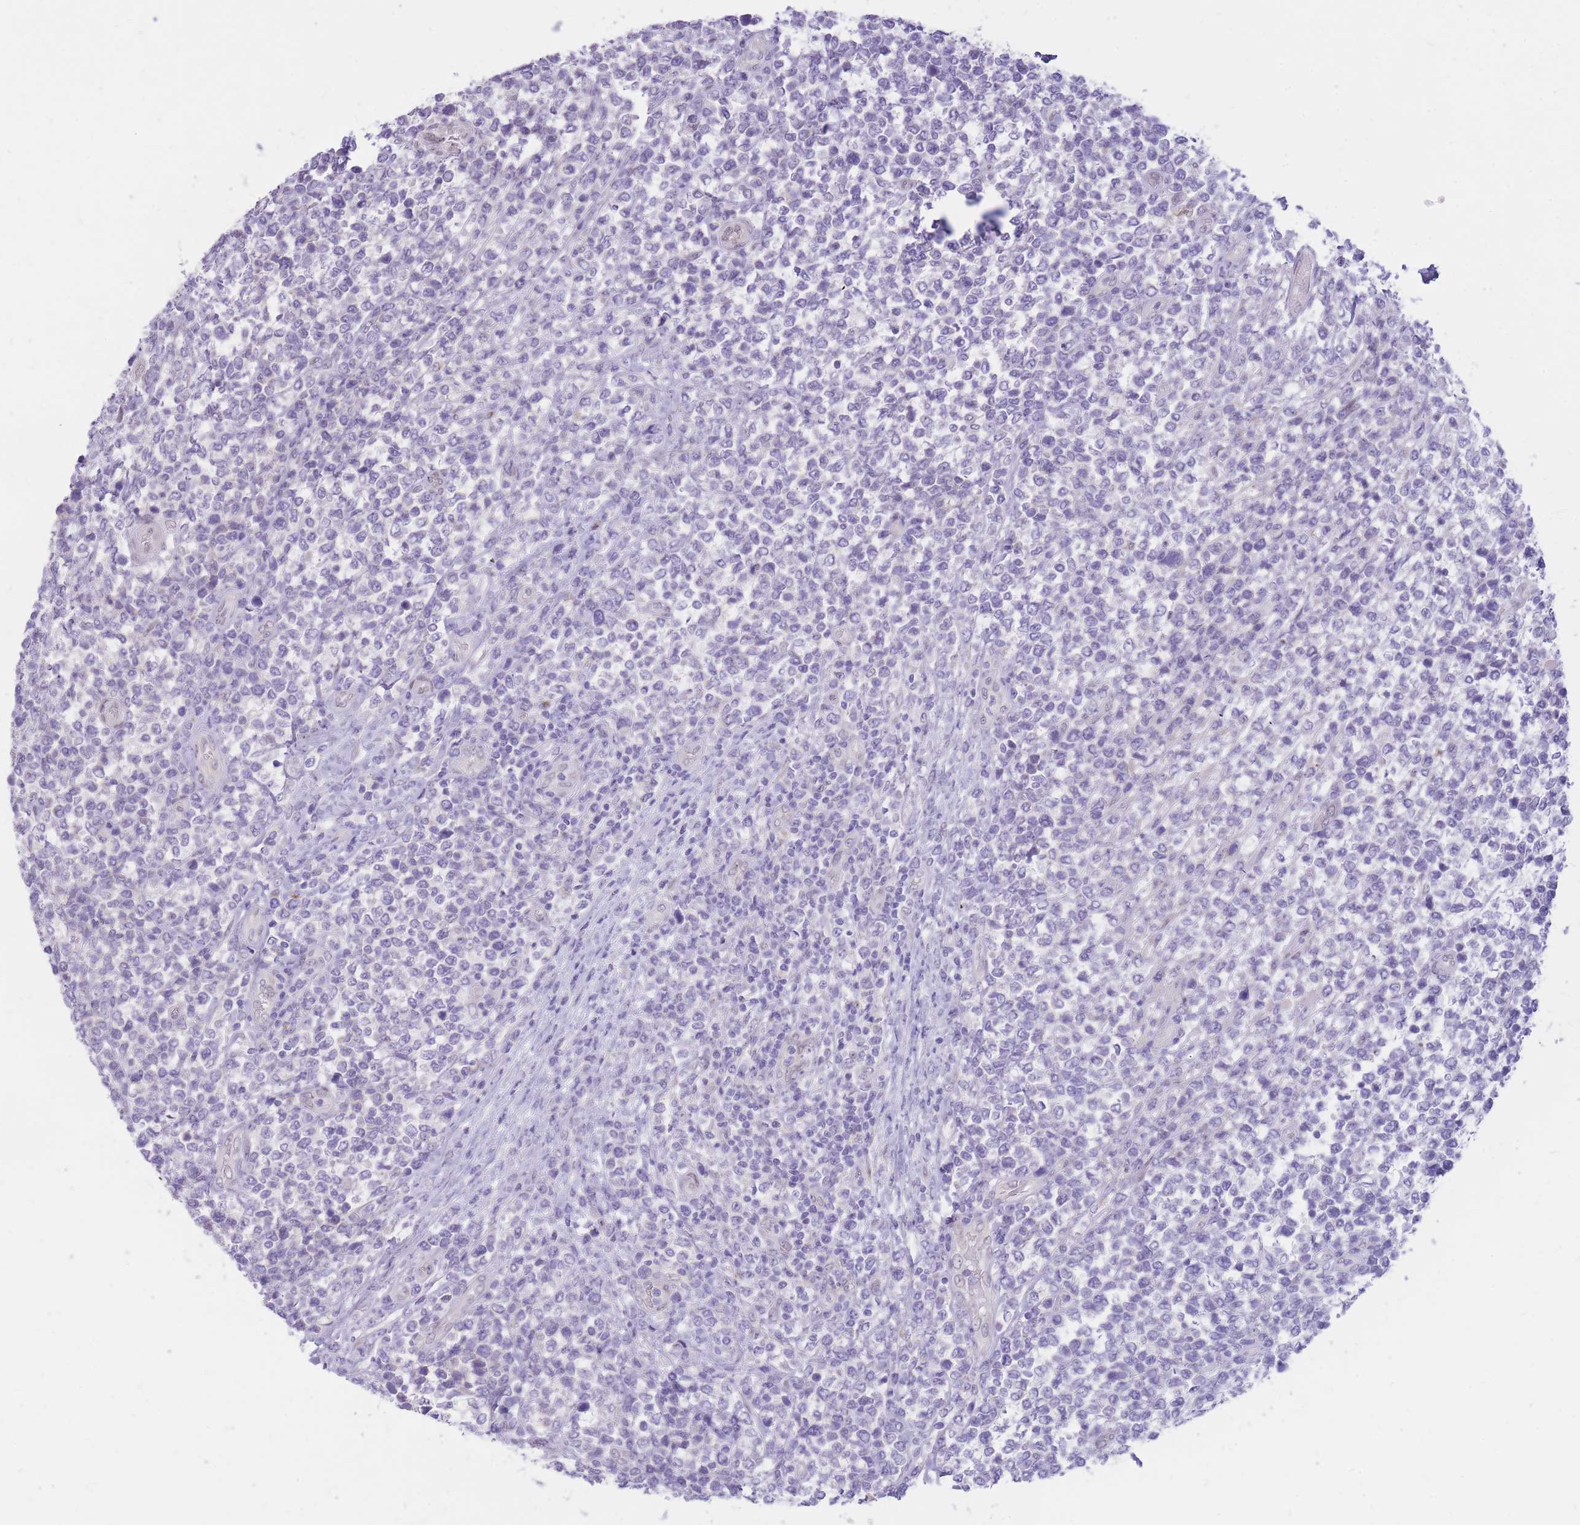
{"staining": {"intensity": "negative", "quantity": "none", "location": "none"}, "tissue": "lymphoma", "cell_type": "Tumor cells", "image_type": "cancer", "snomed": [{"axis": "morphology", "description": "Malignant lymphoma, non-Hodgkin's type, High grade"}, {"axis": "topography", "description": "Soft tissue"}], "caption": "Tumor cells show no significant protein positivity in lymphoma.", "gene": "HOOK2", "patient": {"sex": "female", "age": 56}}